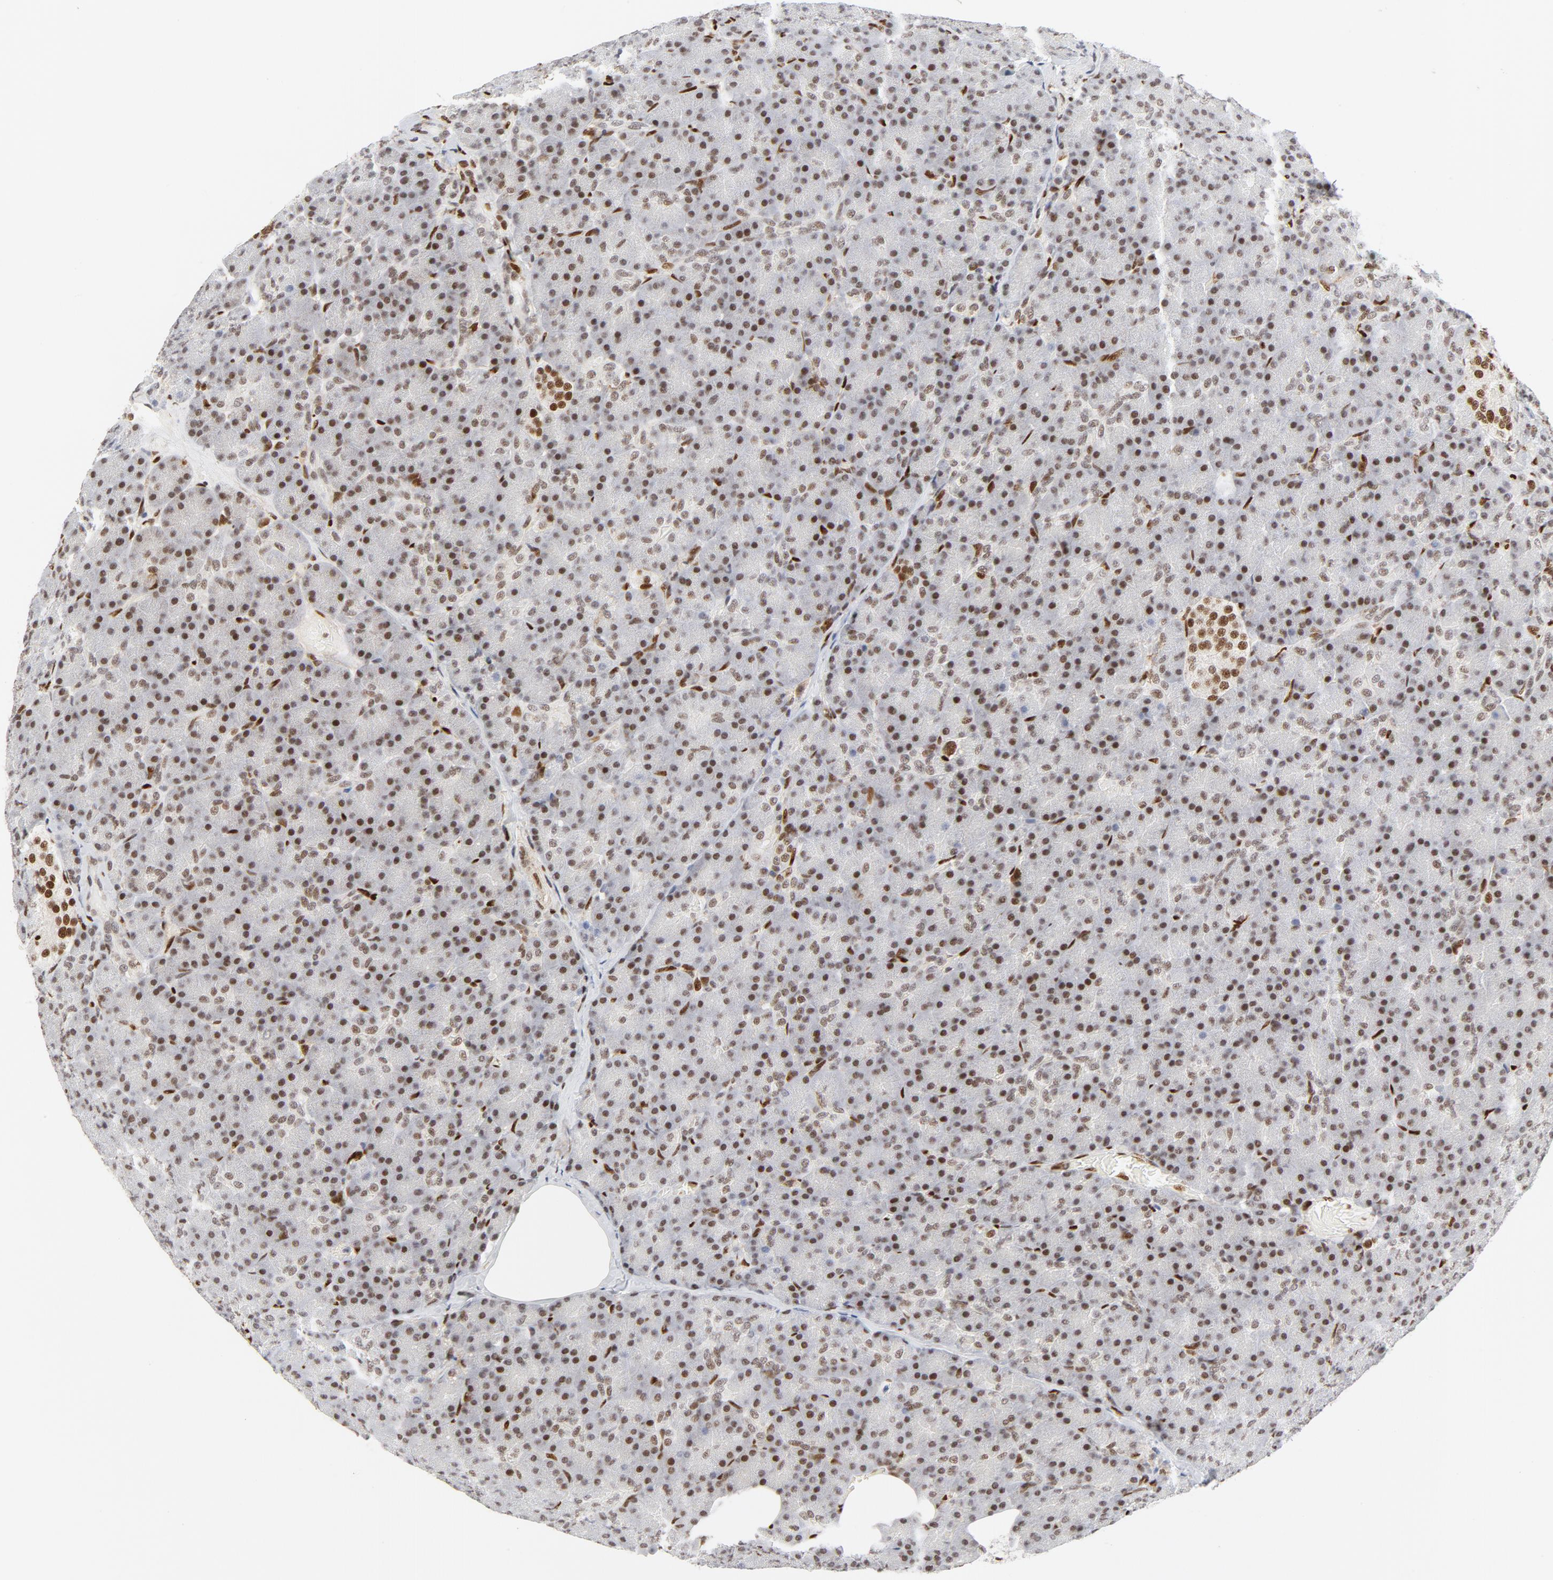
{"staining": {"intensity": "weak", "quantity": ">75%", "location": "nuclear"}, "tissue": "pancreas", "cell_type": "Exocrine glandular cells", "image_type": "normal", "snomed": [{"axis": "morphology", "description": "Normal tissue, NOS"}, {"axis": "topography", "description": "Pancreas"}], "caption": "Protein analysis of benign pancreas reveals weak nuclear expression in about >75% of exocrine glandular cells. The staining is performed using DAB (3,3'-diaminobenzidine) brown chromogen to label protein expression. The nuclei are counter-stained blue using hematoxylin.", "gene": "MEF2A", "patient": {"sex": "female", "age": 43}}